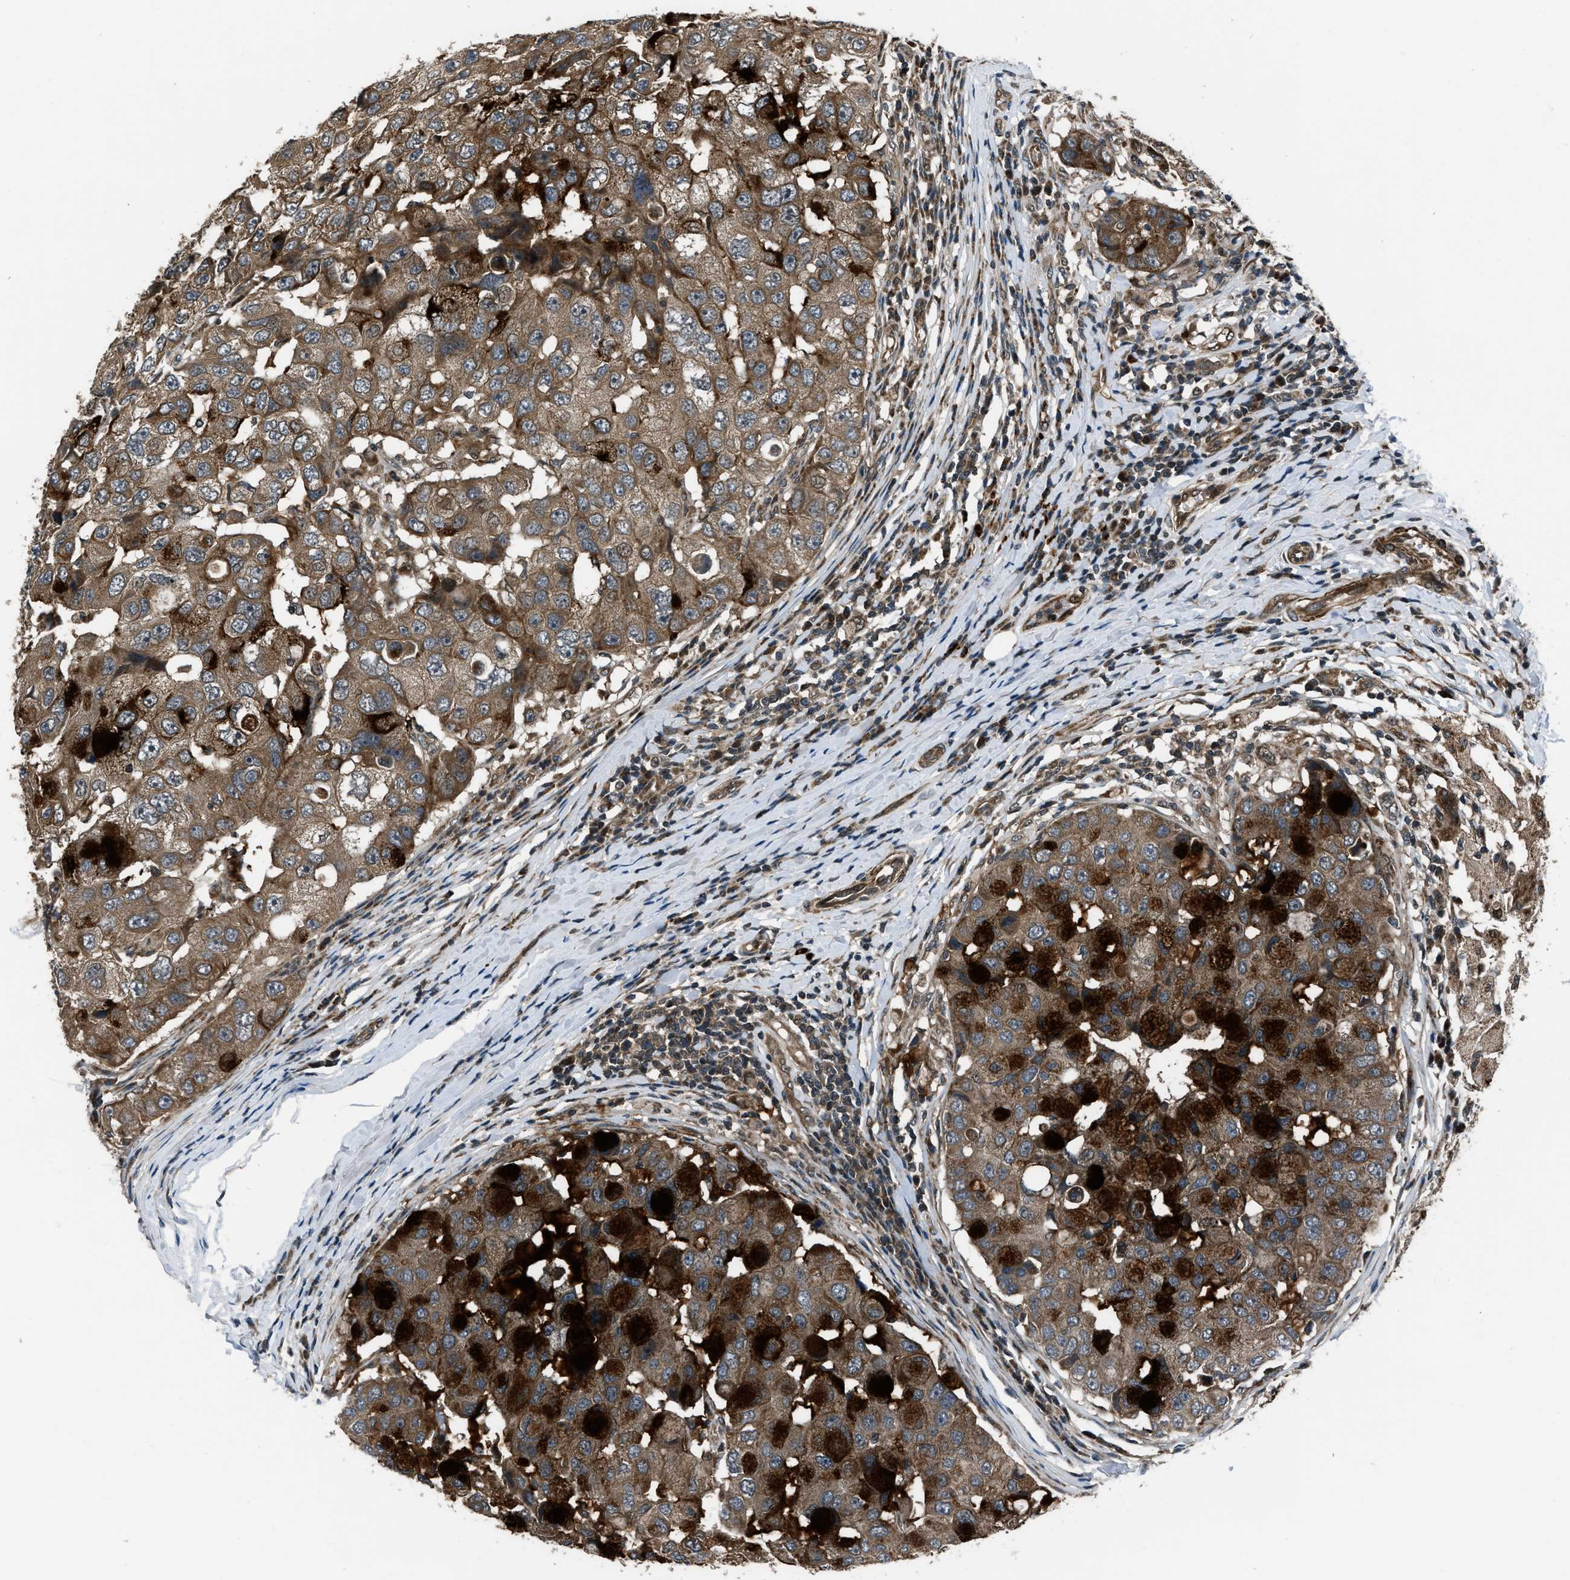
{"staining": {"intensity": "strong", "quantity": ">75%", "location": "cytoplasmic/membranous"}, "tissue": "breast cancer", "cell_type": "Tumor cells", "image_type": "cancer", "snomed": [{"axis": "morphology", "description": "Duct carcinoma"}, {"axis": "topography", "description": "Breast"}], "caption": "Breast cancer stained with immunohistochemistry (IHC) displays strong cytoplasmic/membranous staining in approximately >75% of tumor cells.", "gene": "IRAK4", "patient": {"sex": "female", "age": 27}}